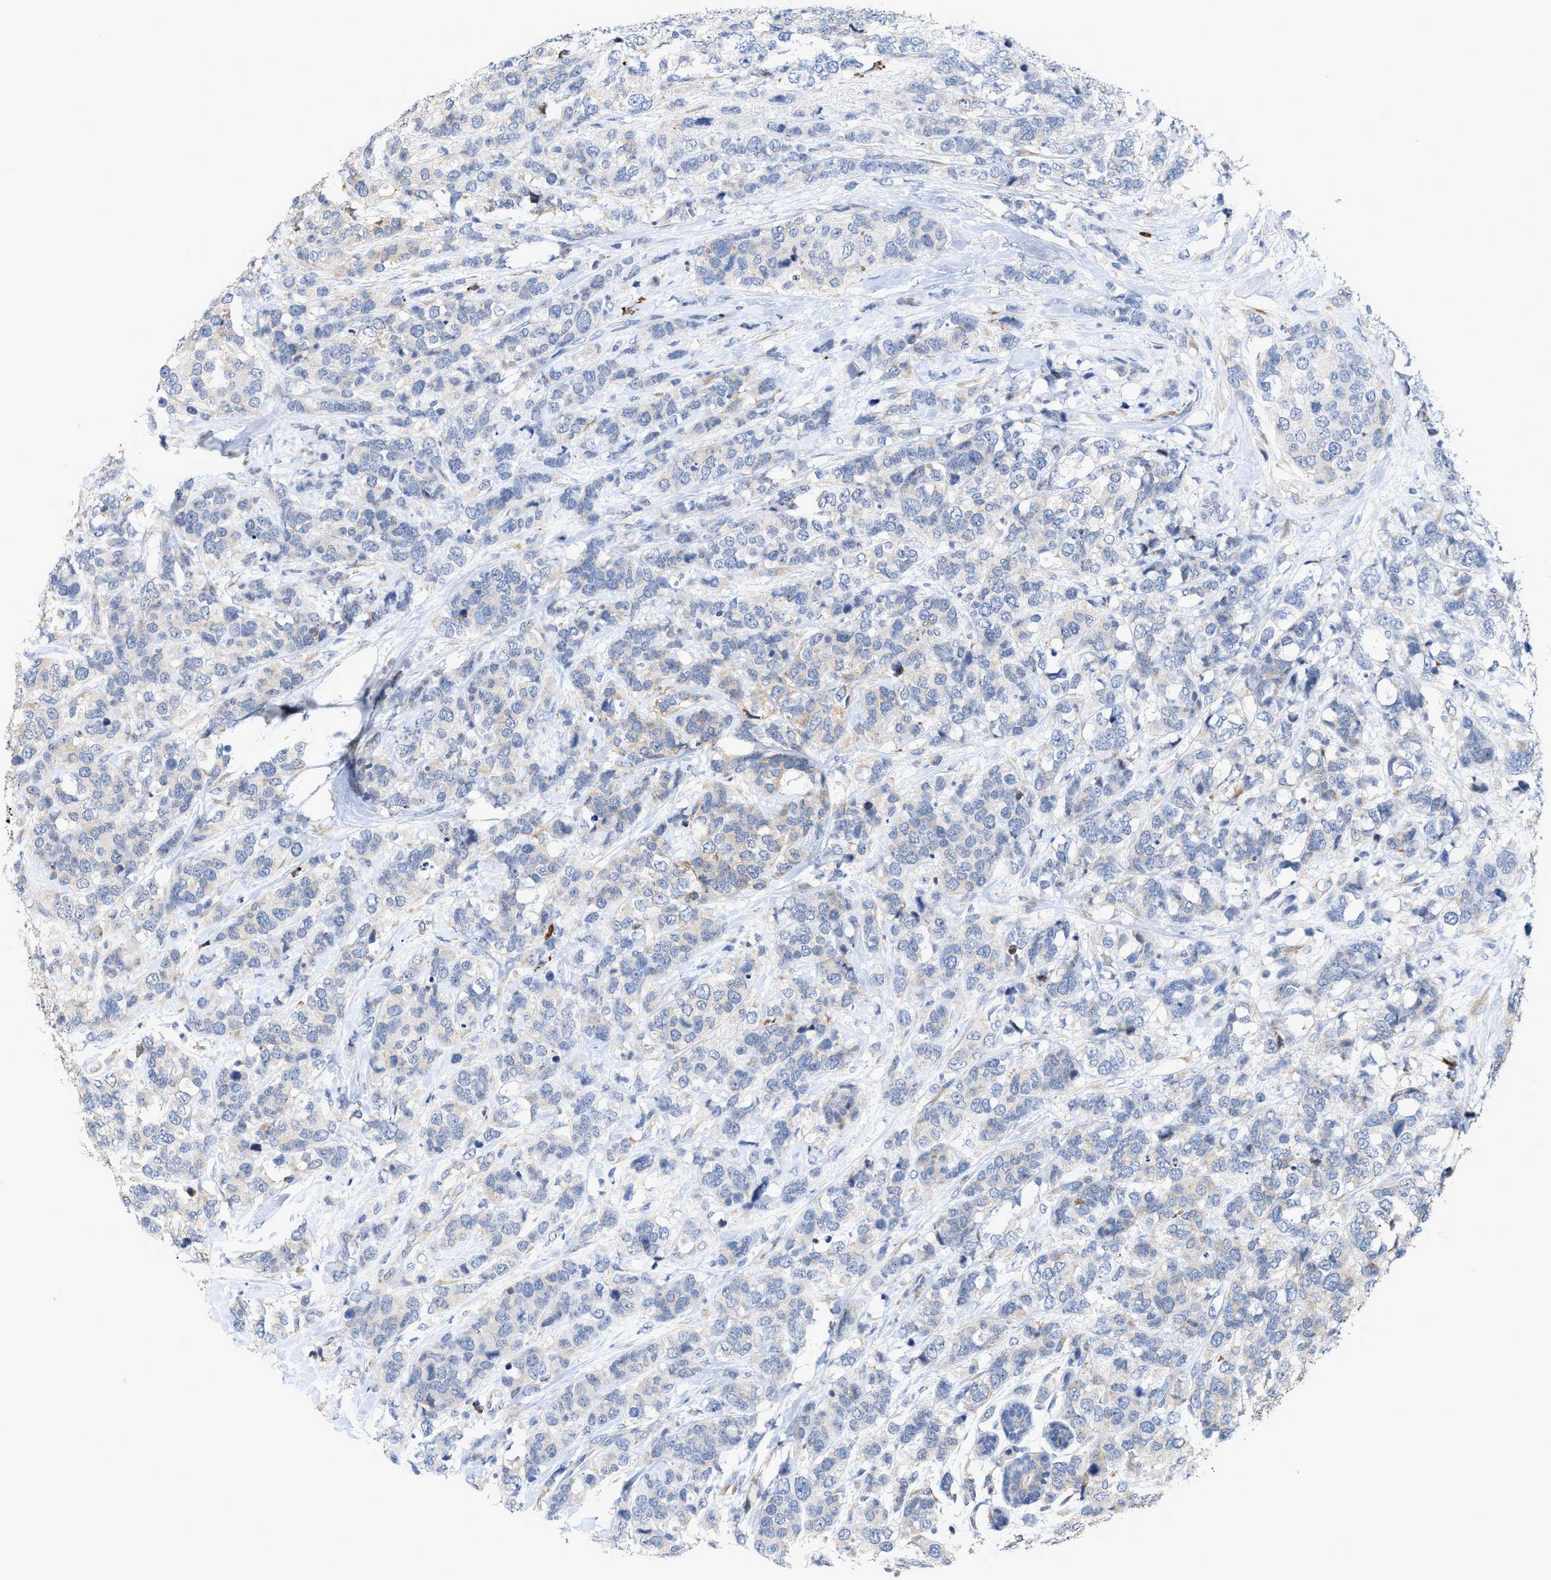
{"staining": {"intensity": "weak", "quantity": "<25%", "location": "cytoplasmic/membranous"}, "tissue": "breast cancer", "cell_type": "Tumor cells", "image_type": "cancer", "snomed": [{"axis": "morphology", "description": "Lobular carcinoma"}, {"axis": "topography", "description": "Breast"}], "caption": "This is a micrograph of immunohistochemistry (IHC) staining of breast lobular carcinoma, which shows no expression in tumor cells. (DAB (3,3'-diaminobenzidine) immunohistochemistry, high magnification).", "gene": "RYR2", "patient": {"sex": "female", "age": 59}}